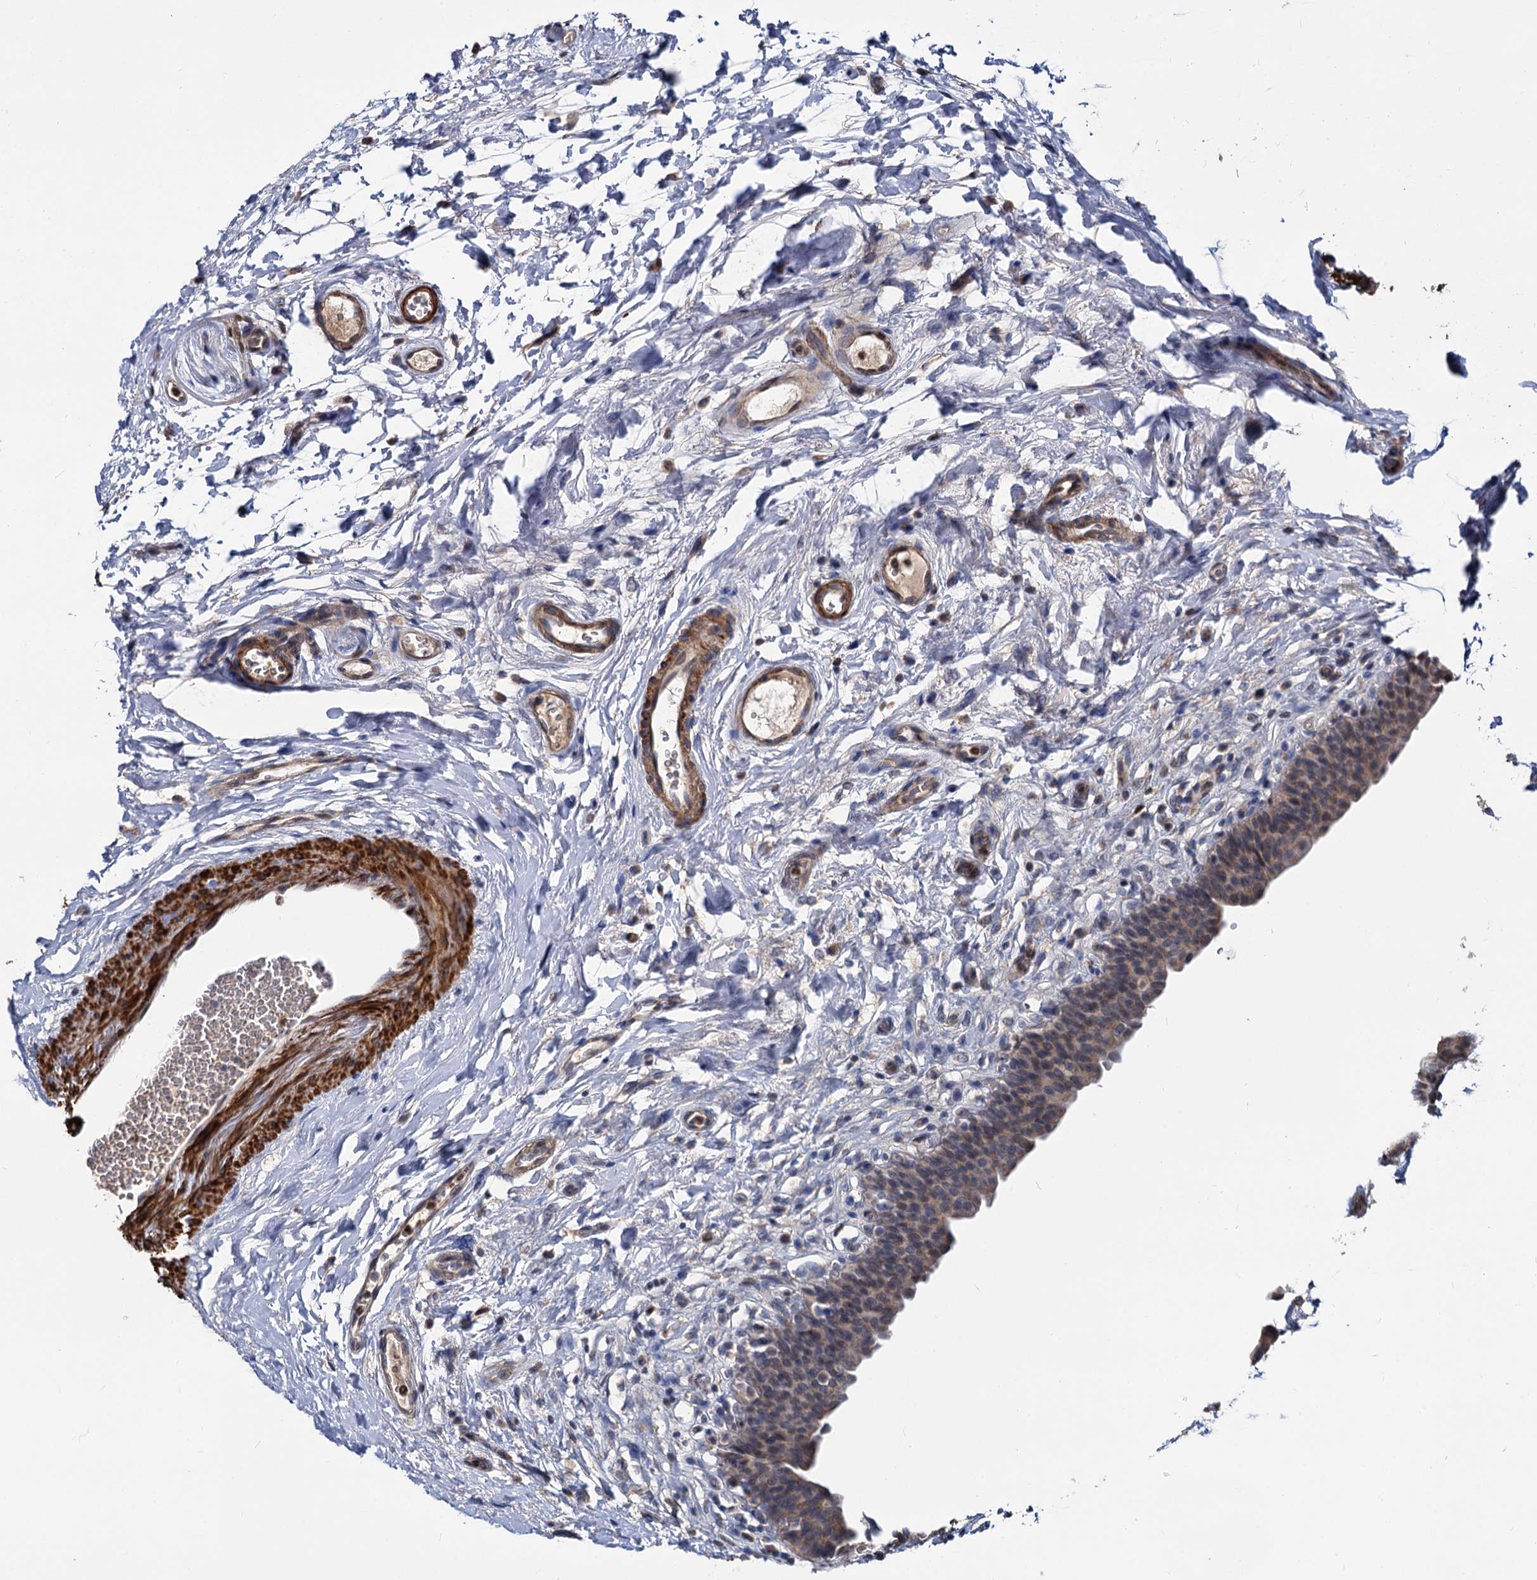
{"staining": {"intensity": "weak", "quantity": "25%-75%", "location": "cytoplasmic/membranous"}, "tissue": "urinary bladder", "cell_type": "Urothelial cells", "image_type": "normal", "snomed": [{"axis": "morphology", "description": "Normal tissue, NOS"}, {"axis": "topography", "description": "Urinary bladder"}], "caption": "IHC staining of unremarkable urinary bladder, which exhibits low levels of weak cytoplasmic/membranous positivity in about 25%-75% of urothelial cells indicating weak cytoplasmic/membranous protein expression. The staining was performed using DAB (brown) for protein detection and nuclei were counterstained in hematoxylin (blue).", "gene": "ALKBH7", "patient": {"sex": "male", "age": 83}}